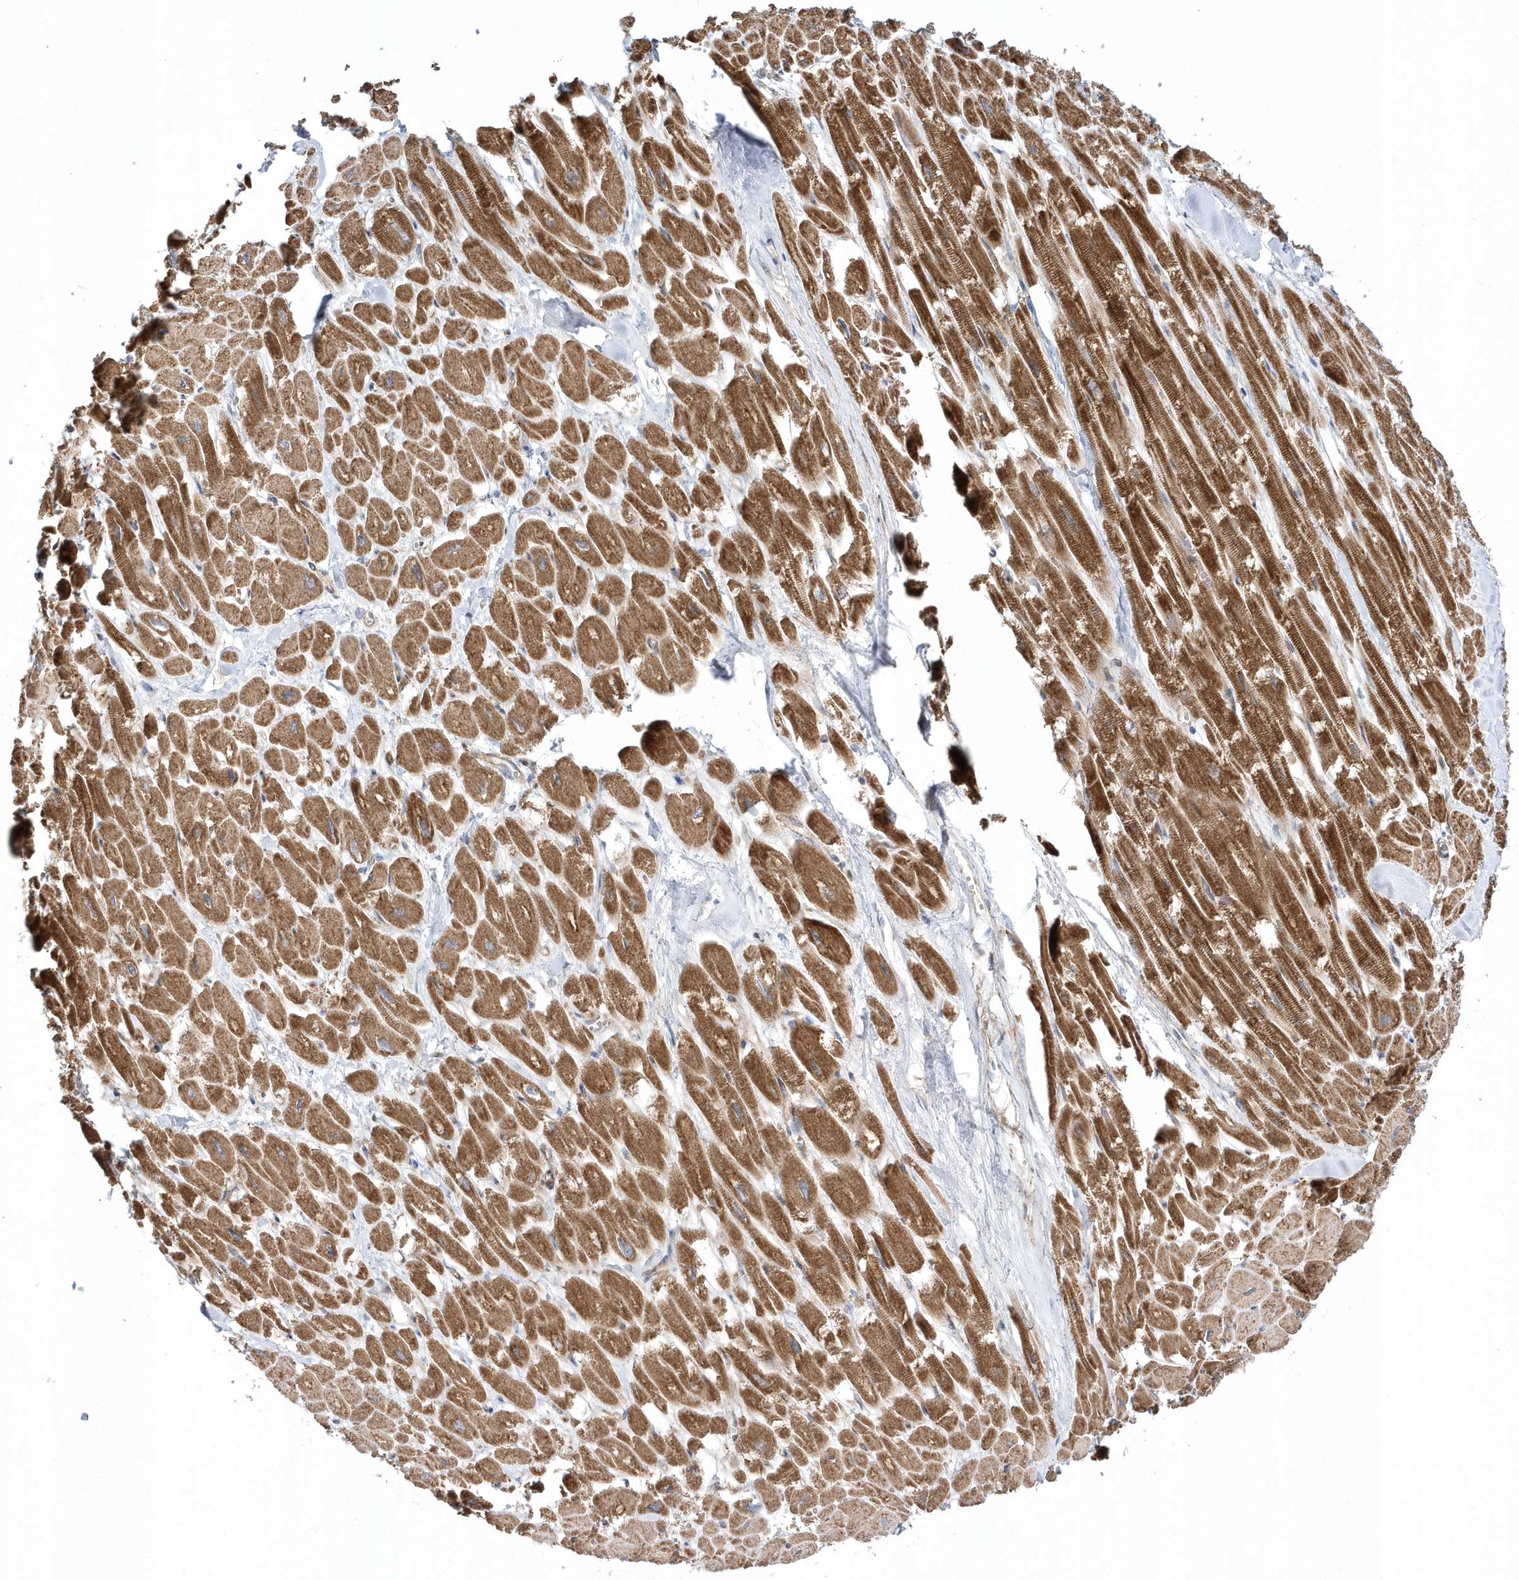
{"staining": {"intensity": "strong", "quantity": ">75%", "location": "cytoplasmic/membranous"}, "tissue": "heart muscle", "cell_type": "Cardiomyocytes", "image_type": "normal", "snomed": [{"axis": "morphology", "description": "Normal tissue, NOS"}, {"axis": "topography", "description": "Heart"}], "caption": "Immunohistochemical staining of unremarkable human heart muscle displays >75% levels of strong cytoplasmic/membranous protein staining in approximately >75% of cardiomyocytes.", "gene": "OPA1", "patient": {"sex": "male", "age": 54}}